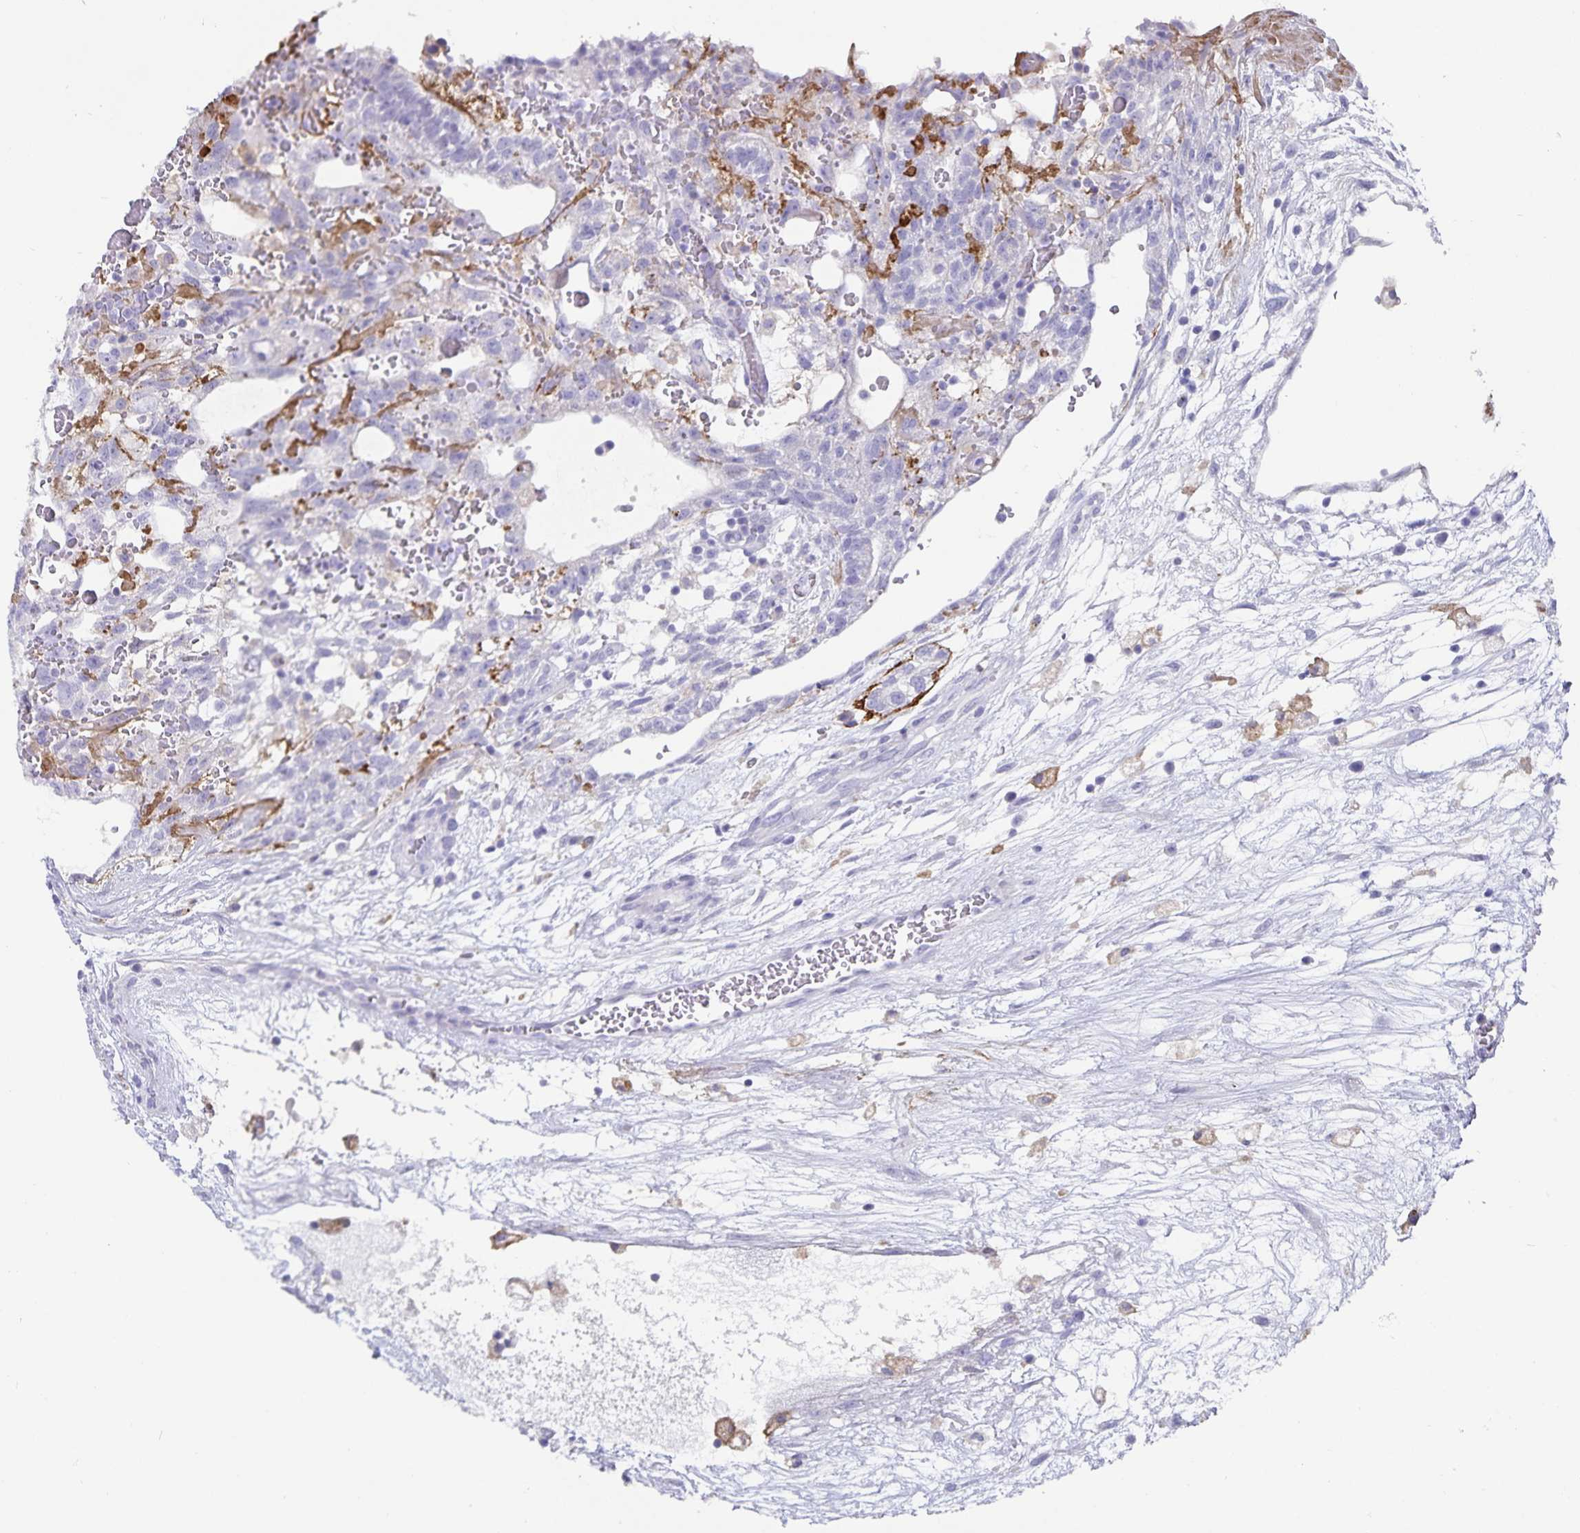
{"staining": {"intensity": "negative", "quantity": "none", "location": "none"}, "tissue": "testis cancer", "cell_type": "Tumor cells", "image_type": "cancer", "snomed": [{"axis": "morphology", "description": "Normal tissue, NOS"}, {"axis": "morphology", "description": "Carcinoma, Embryonal, NOS"}, {"axis": "topography", "description": "Testis"}], "caption": "Human testis embryonal carcinoma stained for a protein using IHC exhibits no expression in tumor cells.", "gene": "PLAC1", "patient": {"sex": "male", "age": 32}}